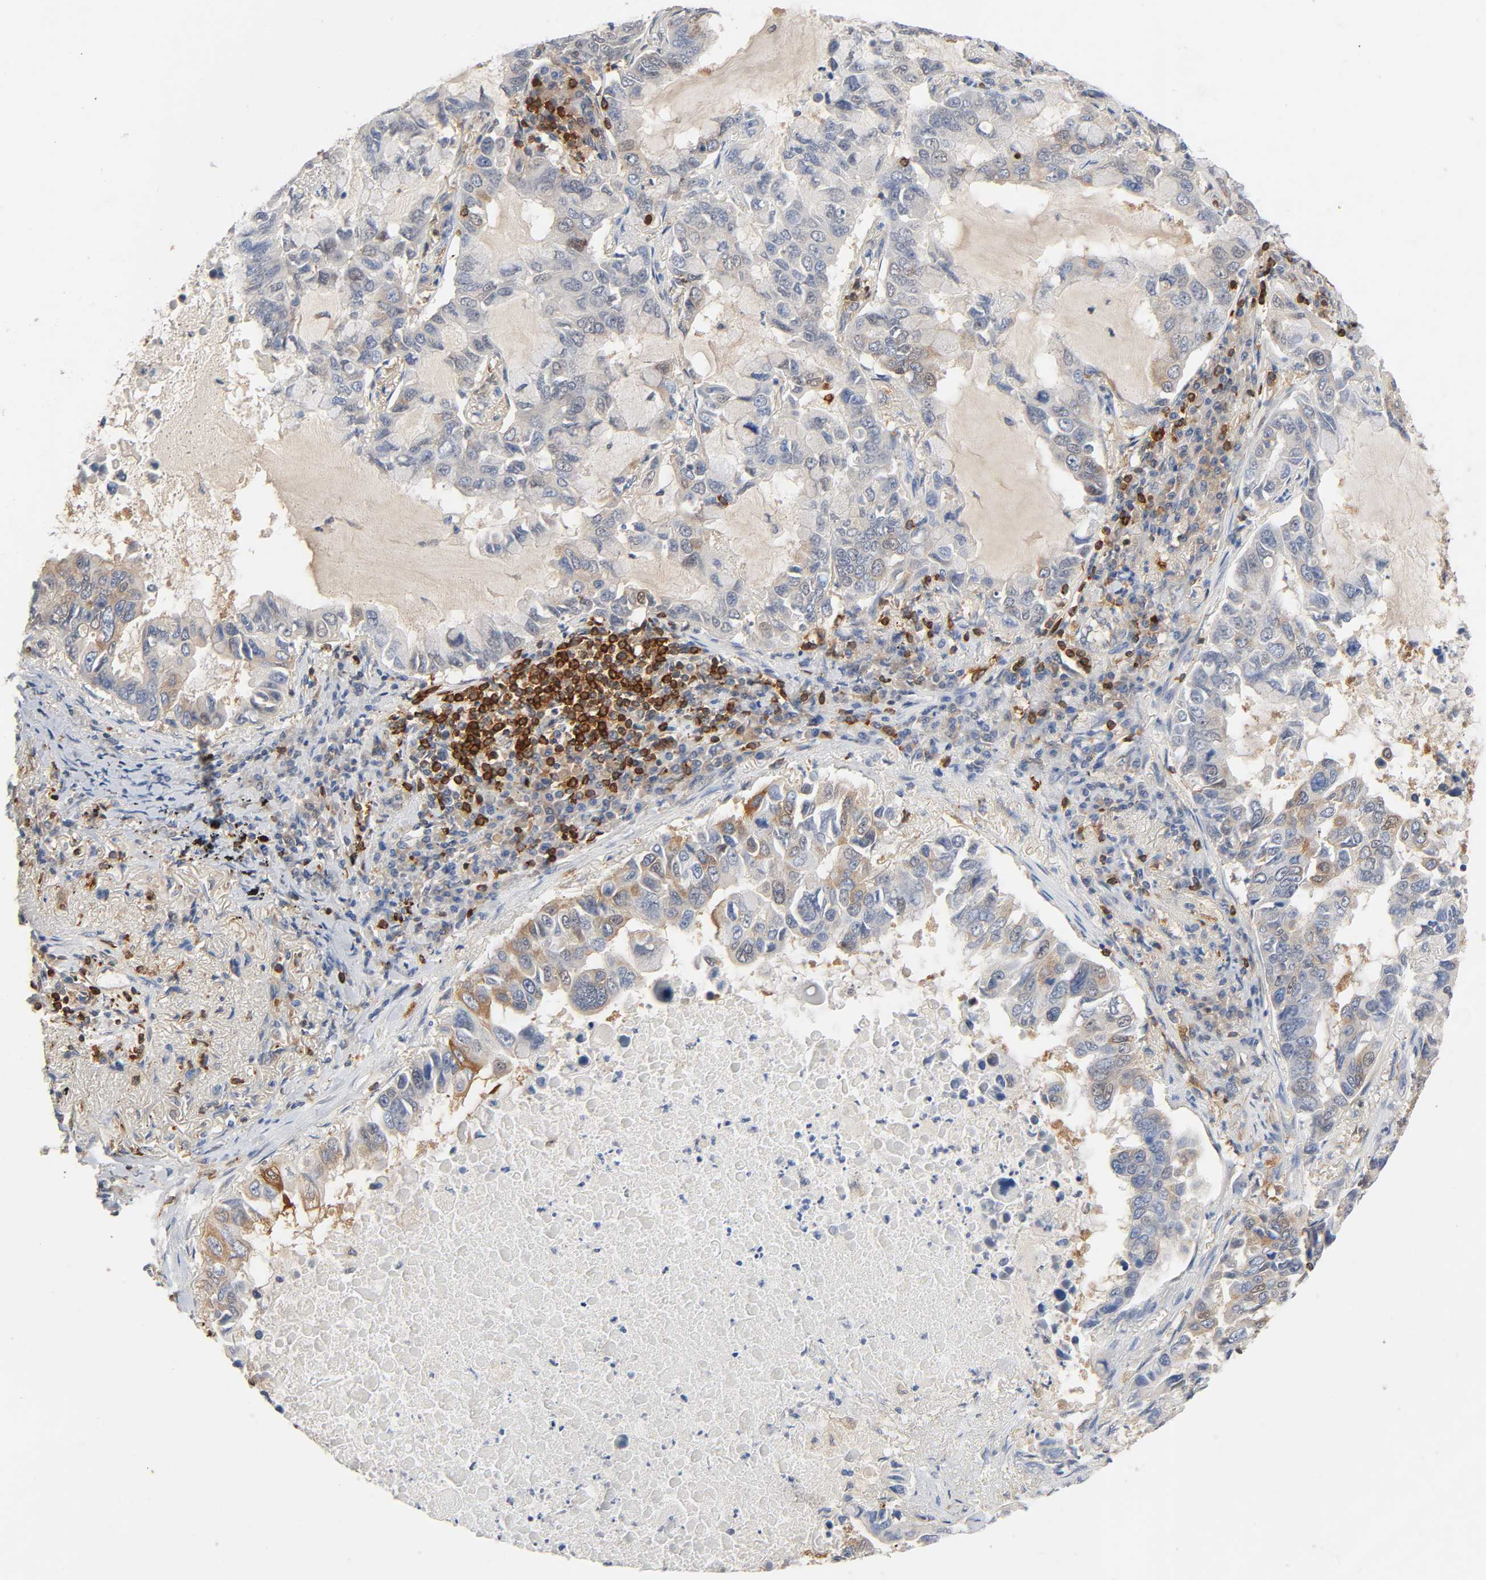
{"staining": {"intensity": "moderate", "quantity": "25%-75%", "location": "cytoplasmic/membranous"}, "tissue": "lung cancer", "cell_type": "Tumor cells", "image_type": "cancer", "snomed": [{"axis": "morphology", "description": "Adenocarcinoma, NOS"}, {"axis": "topography", "description": "Lung"}], "caption": "Tumor cells demonstrate medium levels of moderate cytoplasmic/membranous positivity in approximately 25%-75% of cells in human lung cancer.", "gene": "BIN1", "patient": {"sex": "male", "age": 64}}